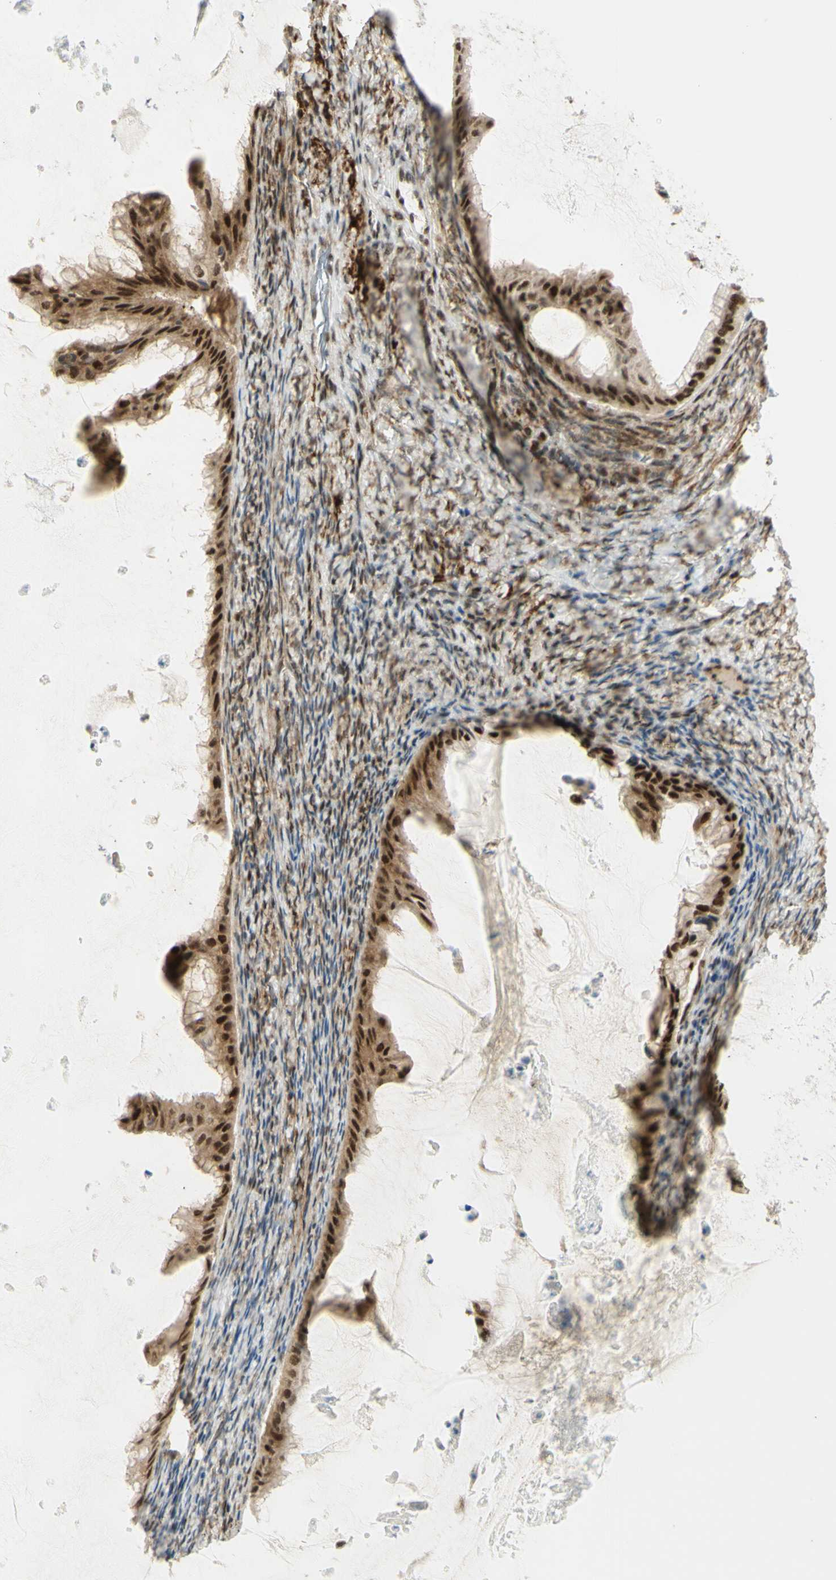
{"staining": {"intensity": "strong", "quantity": ">75%", "location": "cytoplasmic/membranous,nuclear"}, "tissue": "ovarian cancer", "cell_type": "Tumor cells", "image_type": "cancer", "snomed": [{"axis": "morphology", "description": "Cystadenocarcinoma, mucinous, NOS"}, {"axis": "topography", "description": "Ovary"}], "caption": "Protein expression analysis of ovarian cancer demonstrates strong cytoplasmic/membranous and nuclear expression in about >75% of tumor cells.", "gene": "DDX1", "patient": {"sex": "female", "age": 61}}